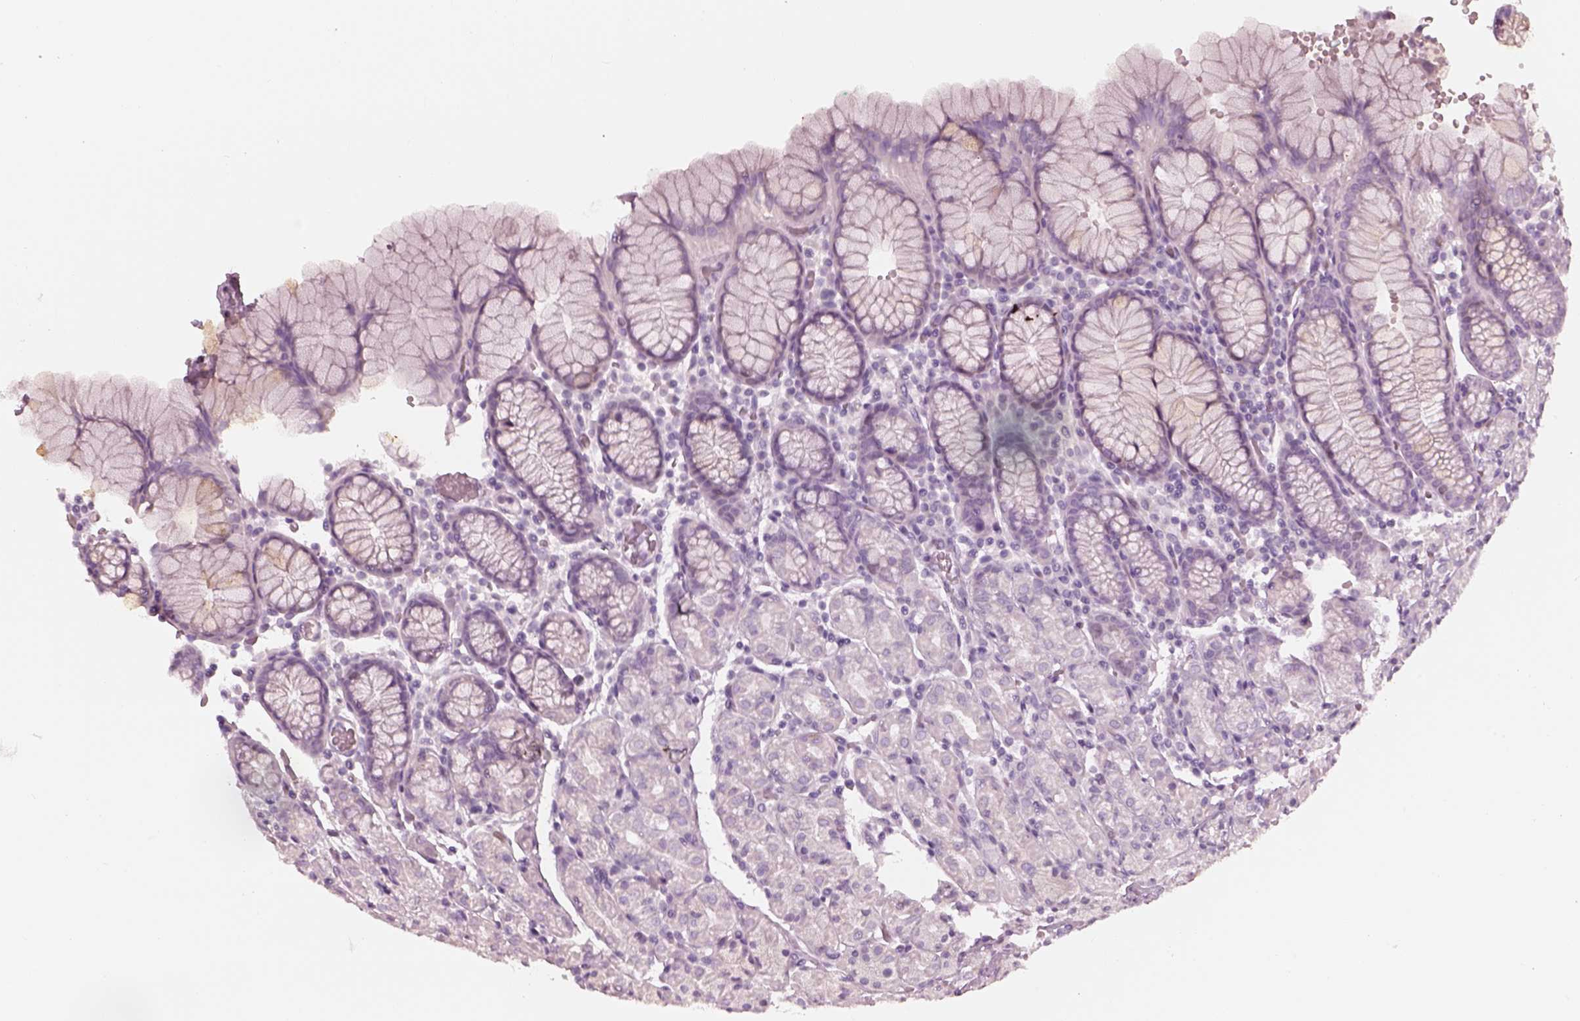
{"staining": {"intensity": "negative", "quantity": "none", "location": "none"}, "tissue": "stomach", "cell_type": "Glandular cells", "image_type": "normal", "snomed": [{"axis": "morphology", "description": "Normal tissue, NOS"}, {"axis": "topography", "description": "Stomach, upper"}, {"axis": "topography", "description": "Stomach"}], "caption": "IHC image of unremarkable stomach stained for a protein (brown), which exhibits no positivity in glandular cells.", "gene": "KRTAP24", "patient": {"sex": "male", "age": 62}}